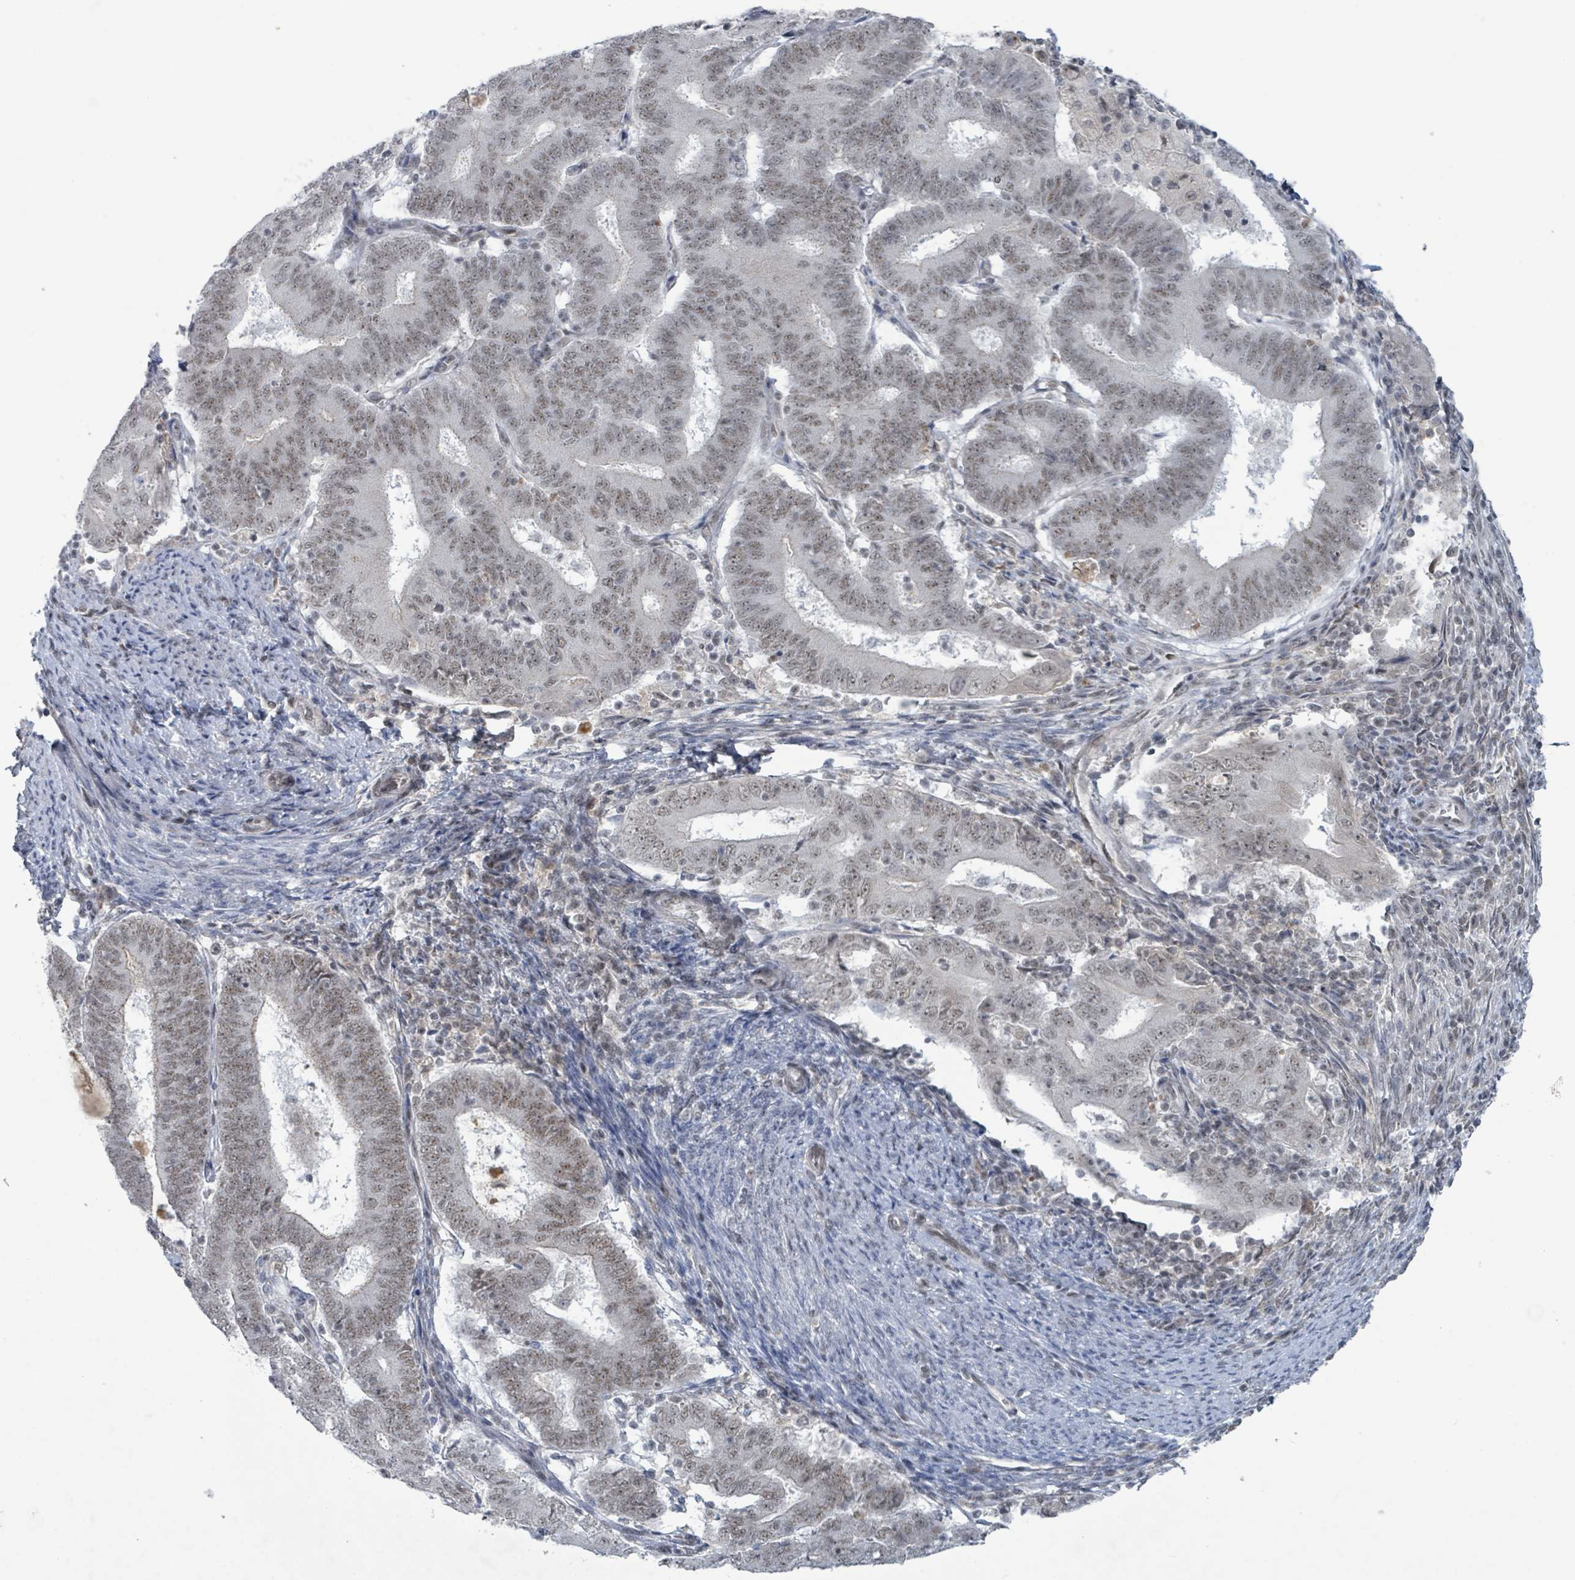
{"staining": {"intensity": "weak", "quantity": "25%-75%", "location": "nuclear"}, "tissue": "endometrial cancer", "cell_type": "Tumor cells", "image_type": "cancer", "snomed": [{"axis": "morphology", "description": "Adenocarcinoma, NOS"}, {"axis": "topography", "description": "Endometrium"}], "caption": "A photomicrograph showing weak nuclear expression in approximately 25%-75% of tumor cells in endometrial cancer (adenocarcinoma), as visualized by brown immunohistochemical staining.", "gene": "BANP", "patient": {"sex": "female", "age": 70}}